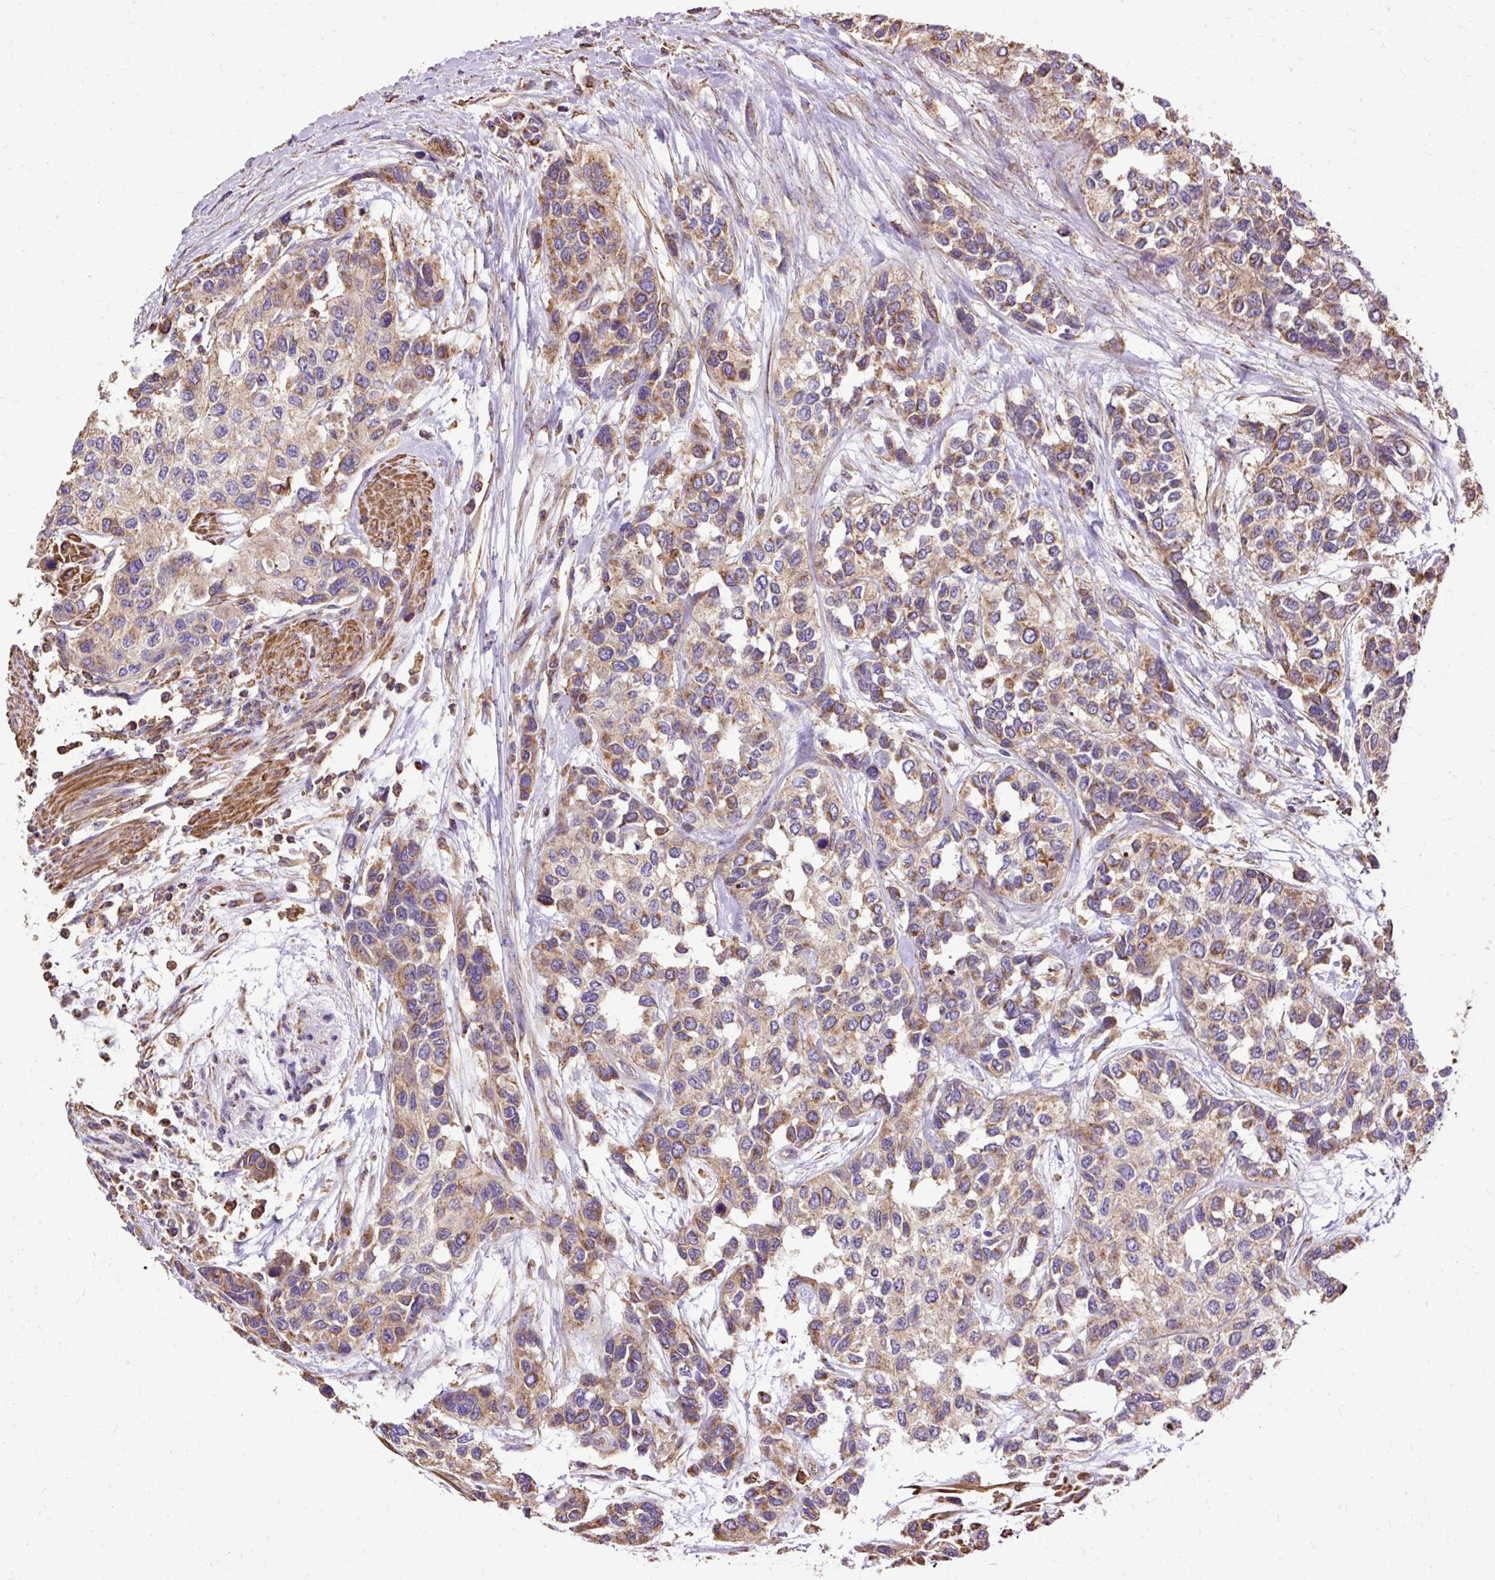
{"staining": {"intensity": "moderate", "quantity": ">75%", "location": "cytoplasmic/membranous"}, "tissue": "urothelial cancer", "cell_type": "Tumor cells", "image_type": "cancer", "snomed": [{"axis": "morphology", "description": "Normal tissue, NOS"}, {"axis": "morphology", "description": "Urothelial carcinoma, High grade"}, {"axis": "topography", "description": "Vascular tissue"}, {"axis": "topography", "description": "Urinary bladder"}], "caption": "A medium amount of moderate cytoplasmic/membranous staining is identified in approximately >75% of tumor cells in high-grade urothelial carcinoma tissue. (DAB (3,3'-diaminobenzidine) = brown stain, brightfield microscopy at high magnification).", "gene": "KLHL11", "patient": {"sex": "female", "age": 56}}